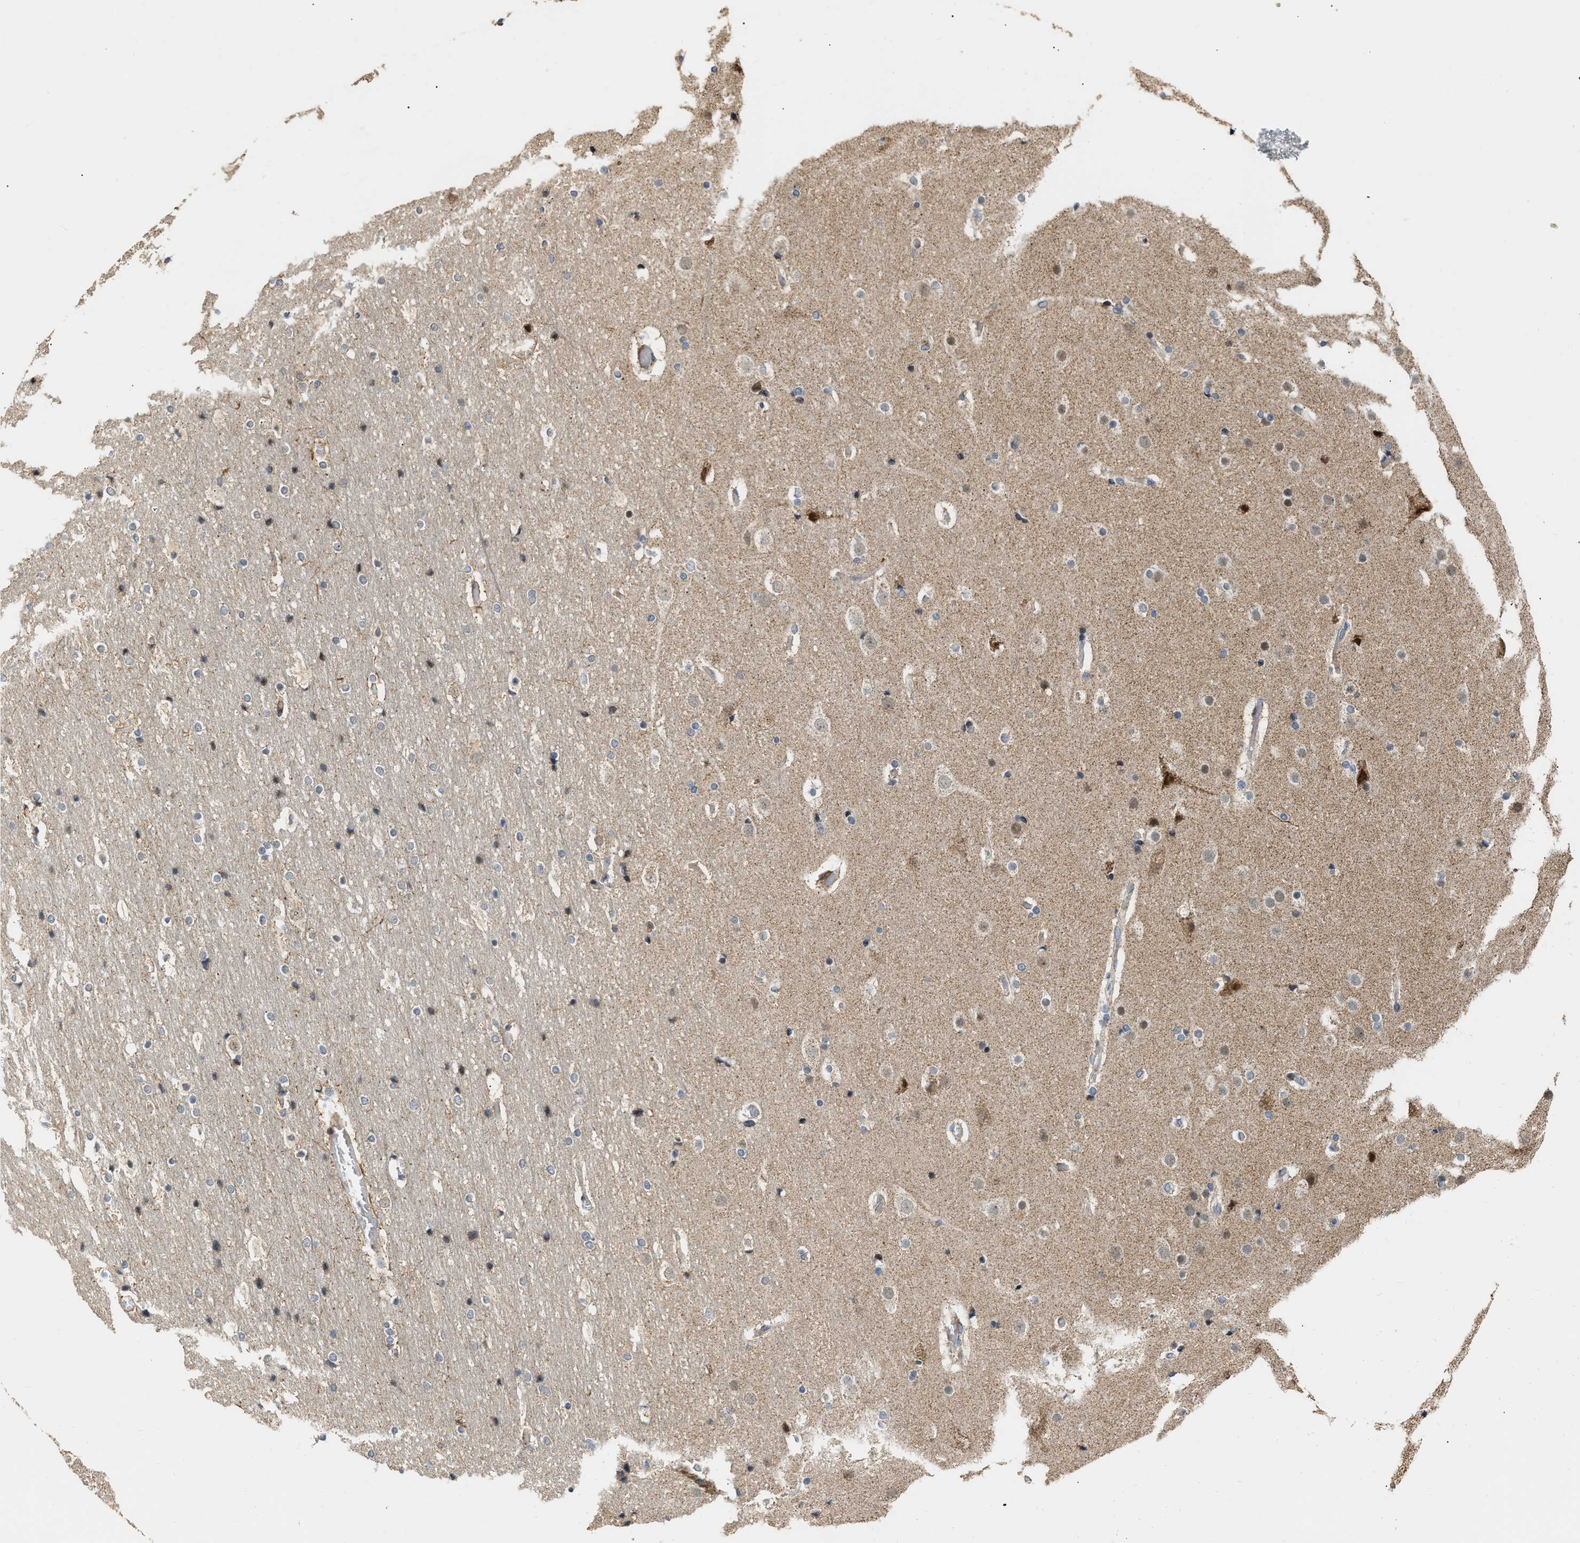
{"staining": {"intensity": "weak", "quantity": "<25%", "location": "cytoplasmic/membranous"}, "tissue": "cerebral cortex", "cell_type": "Endothelial cells", "image_type": "normal", "snomed": [{"axis": "morphology", "description": "Normal tissue, NOS"}, {"axis": "topography", "description": "Cerebral cortex"}], "caption": "Endothelial cells are negative for protein expression in unremarkable human cerebral cortex. The staining is performed using DAB (3,3'-diaminobenzidine) brown chromogen with nuclei counter-stained in using hematoxylin.", "gene": "DEPTOR", "patient": {"sex": "male", "age": 57}}